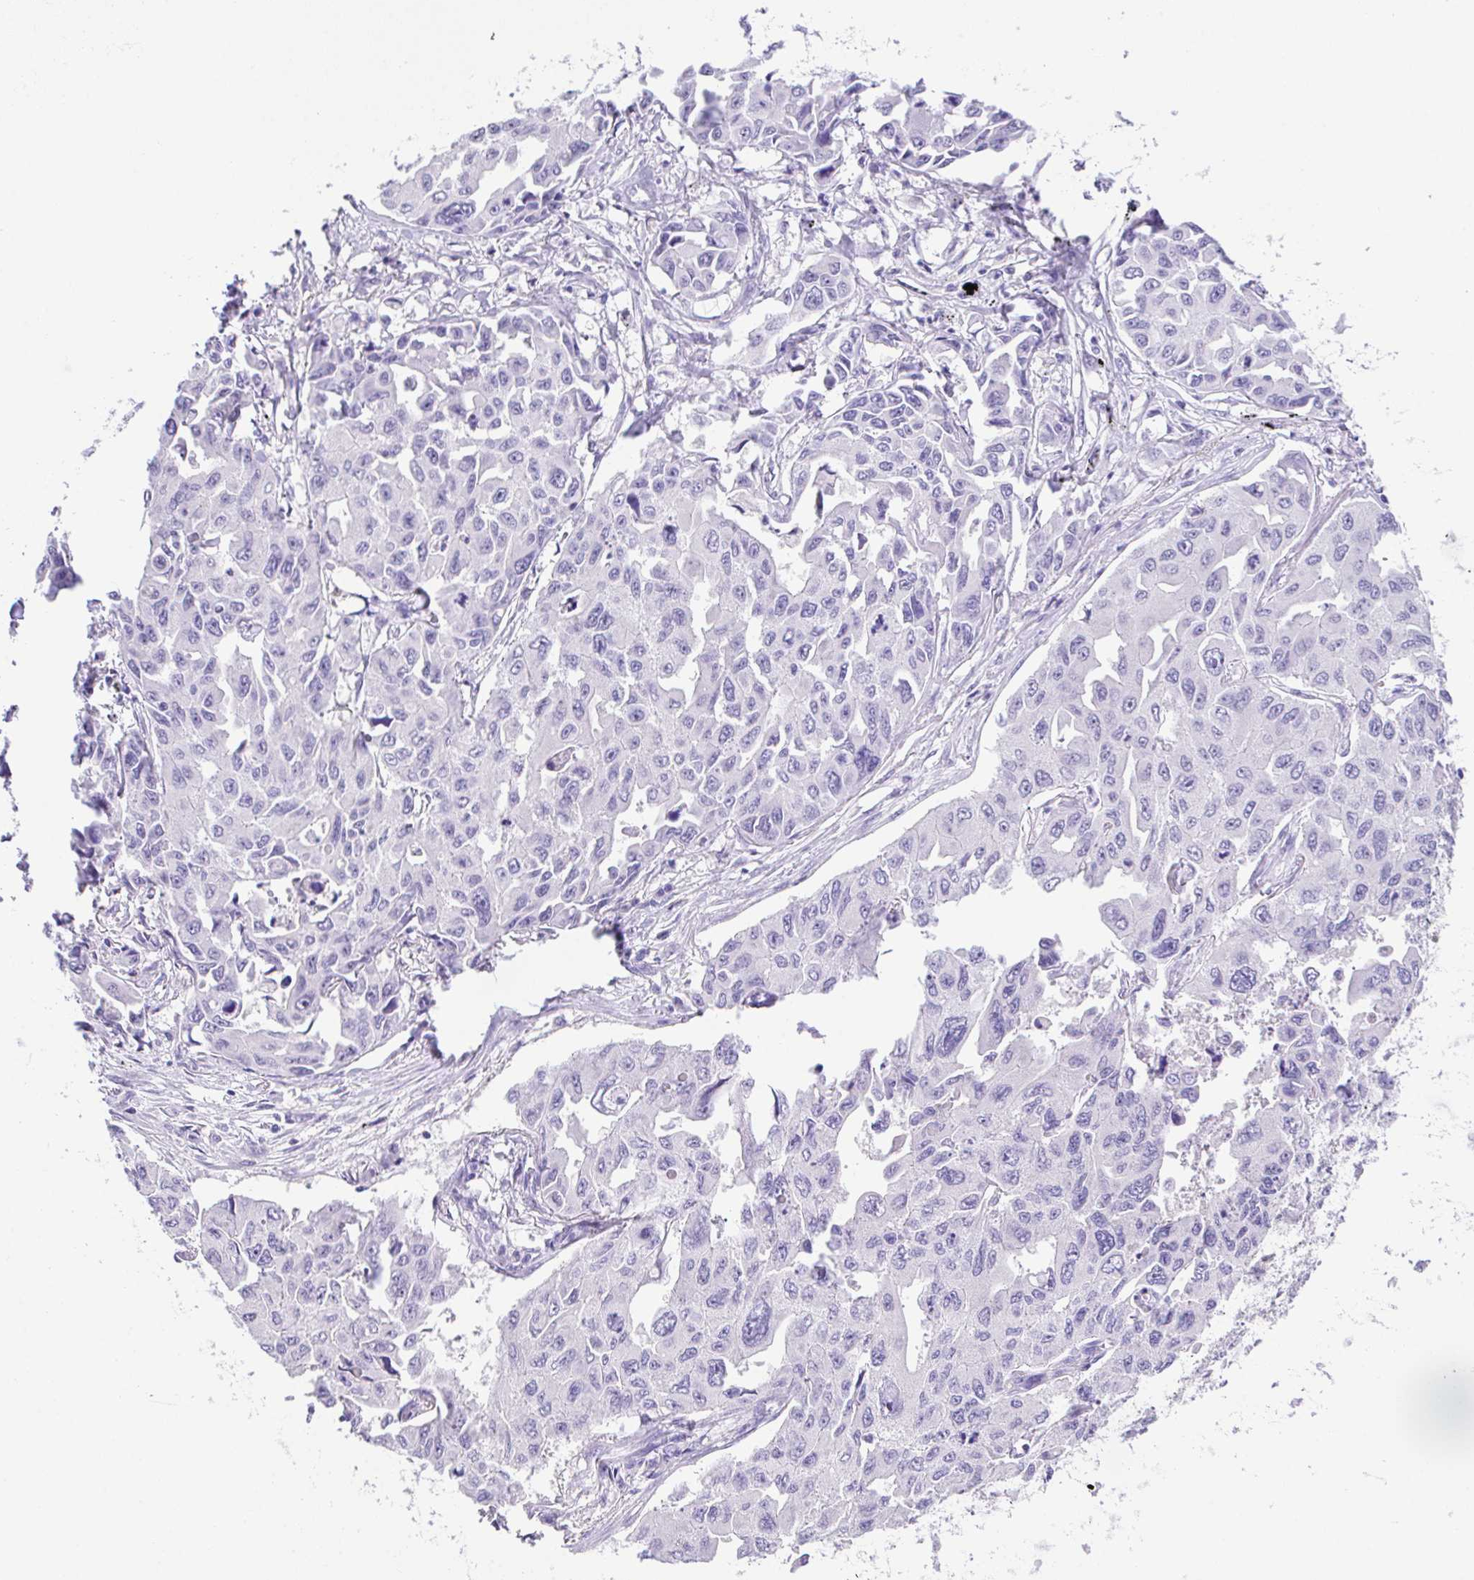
{"staining": {"intensity": "negative", "quantity": "none", "location": "none"}, "tissue": "lung cancer", "cell_type": "Tumor cells", "image_type": "cancer", "snomed": [{"axis": "morphology", "description": "Adenocarcinoma, NOS"}, {"axis": "topography", "description": "Lung"}], "caption": "The micrograph exhibits no staining of tumor cells in lung cancer (adenocarcinoma).", "gene": "HACD4", "patient": {"sex": "male", "age": 64}}